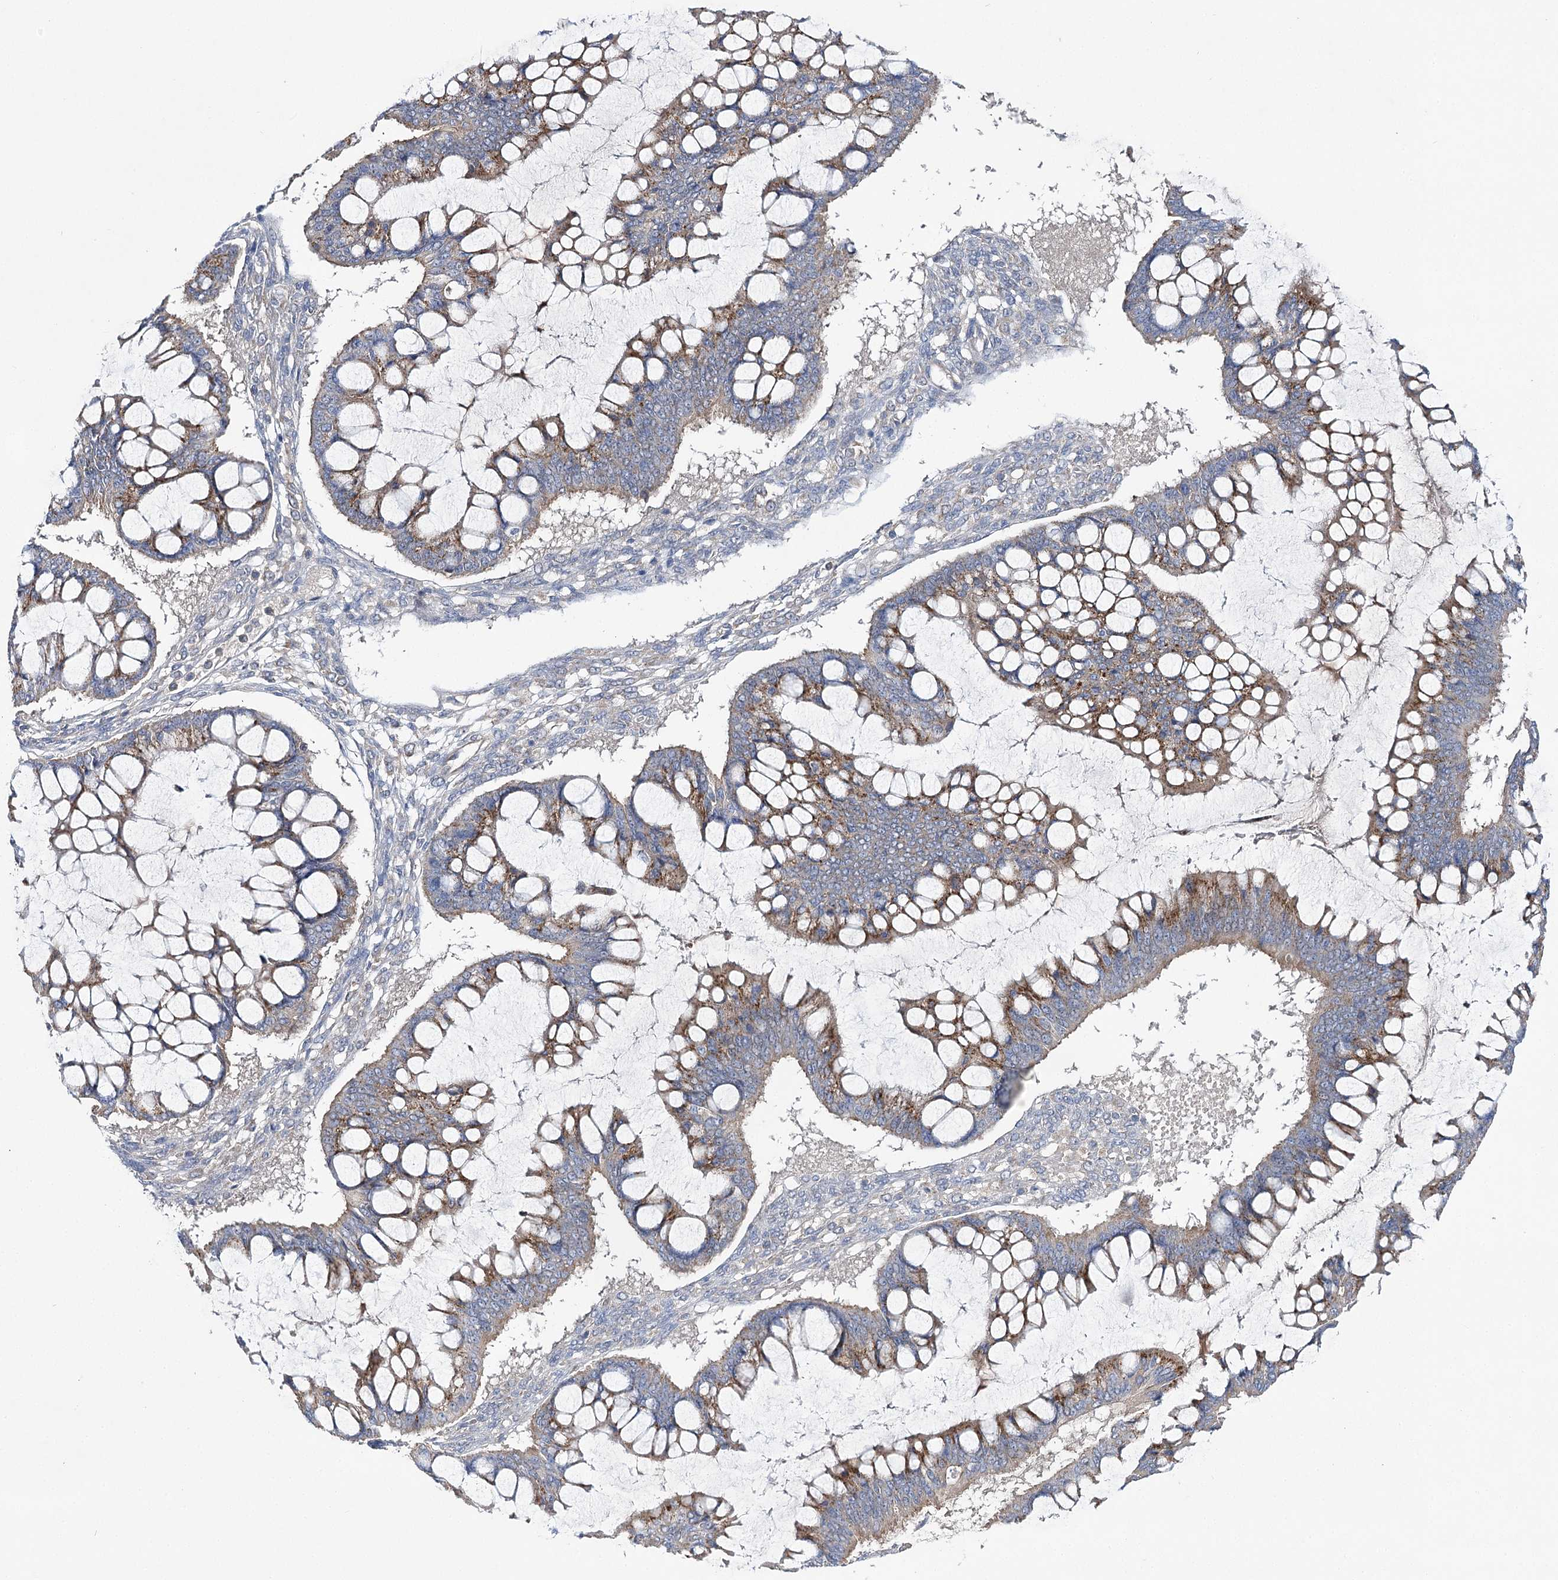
{"staining": {"intensity": "moderate", "quantity": ">75%", "location": "cytoplasmic/membranous"}, "tissue": "ovarian cancer", "cell_type": "Tumor cells", "image_type": "cancer", "snomed": [{"axis": "morphology", "description": "Cystadenocarcinoma, mucinous, NOS"}, {"axis": "topography", "description": "Ovary"}], "caption": "Moderate cytoplasmic/membranous staining is identified in about >75% of tumor cells in ovarian mucinous cystadenocarcinoma. The protein is shown in brown color, while the nuclei are stained blue.", "gene": "AURKC", "patient": {"sex": "female", "age": 73}}